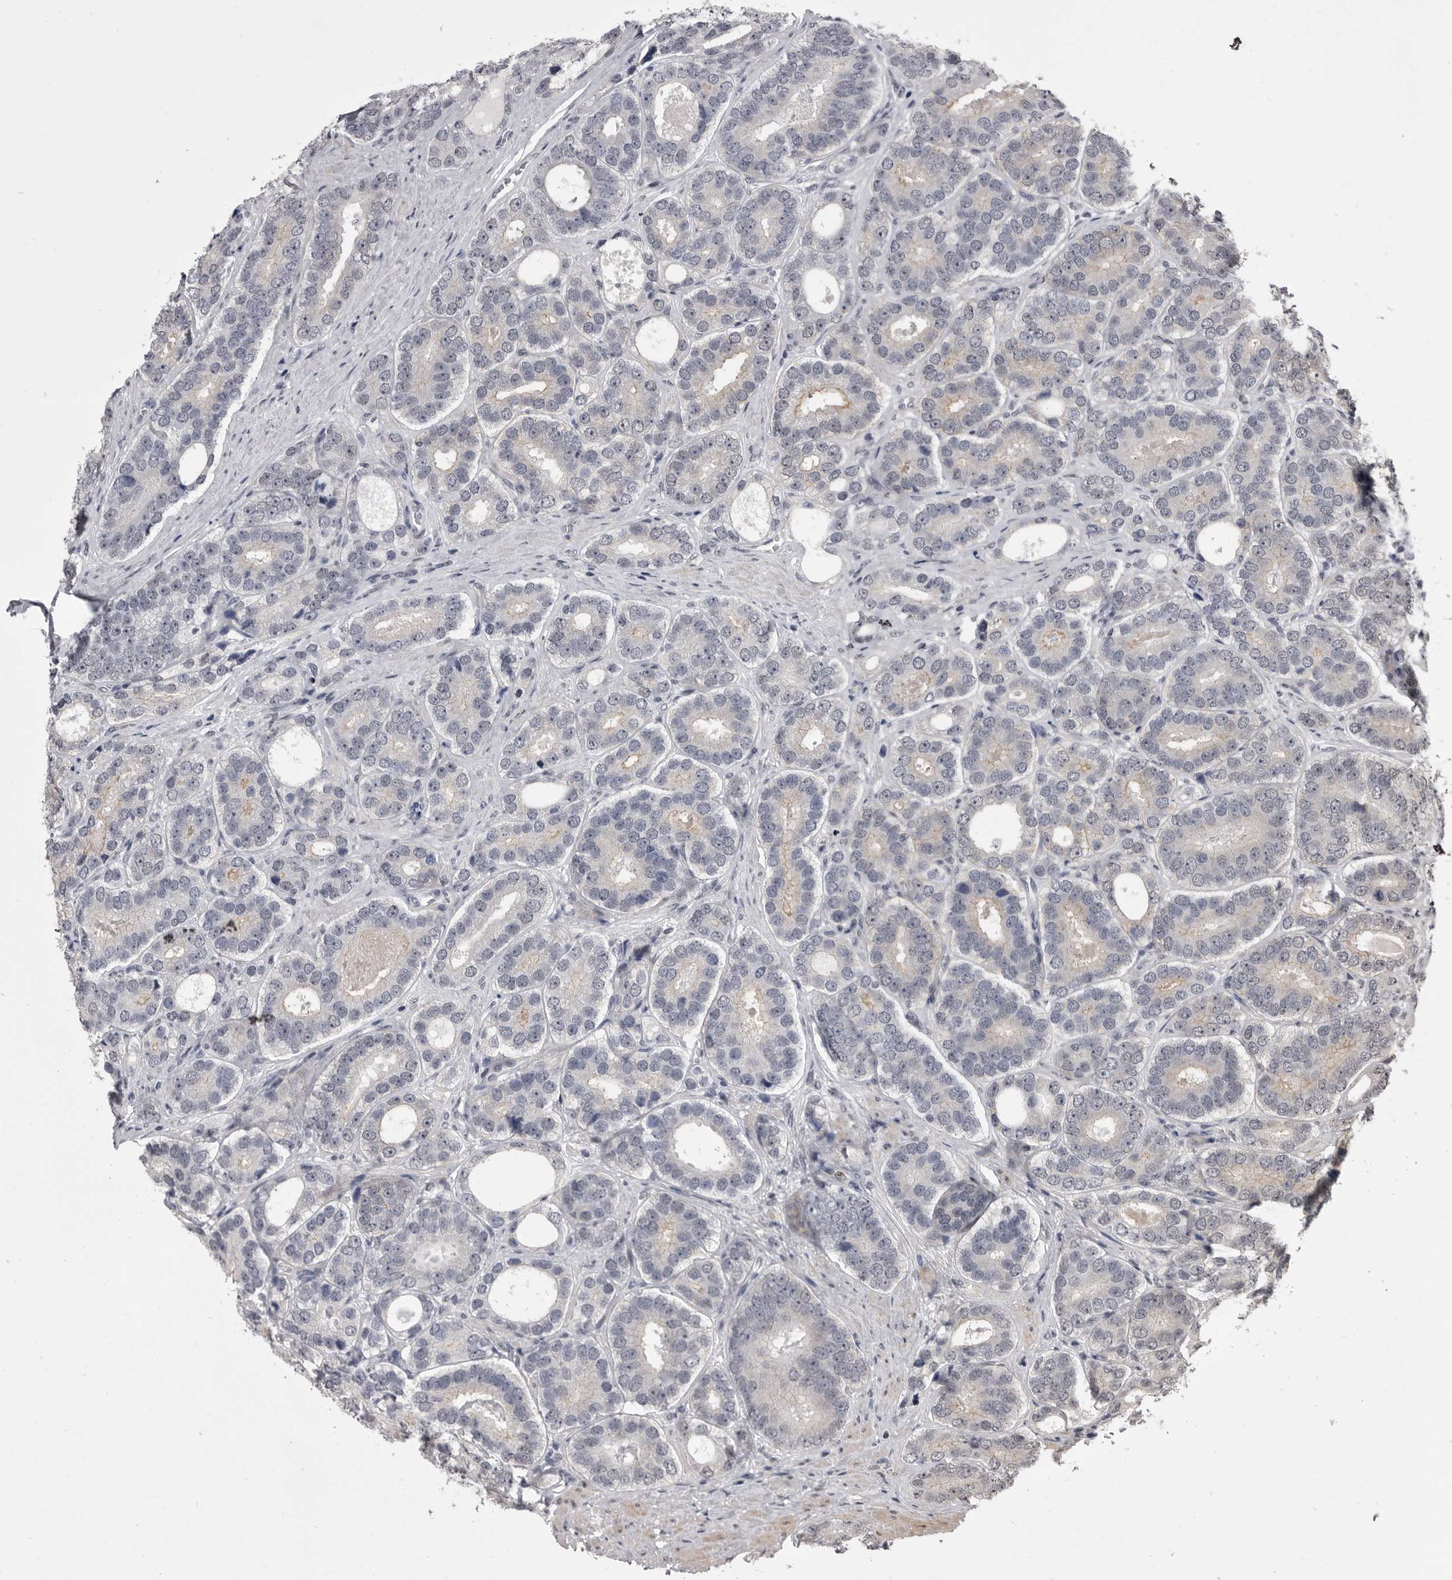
{"staining": {"intensity": "negative", "quantity": "none", "location": "none"}, "tissue": "prostate cancer", "cell_type": "Tumor cells", "image_type": "cancer", "snomed": [{"axis": "morphology", "description": "Adenocarcinoma, High grade"}, {"axis": "topography", "description": "Prostate"}], "caption": "IHC micrograph of prostate cancer (high-grade adenocarcinoma) stained for a protein (brown), which demonstrates no staining in tumor cells.", "gene": "PRPF3", "patient": {"sex": "male", "age": 56}}